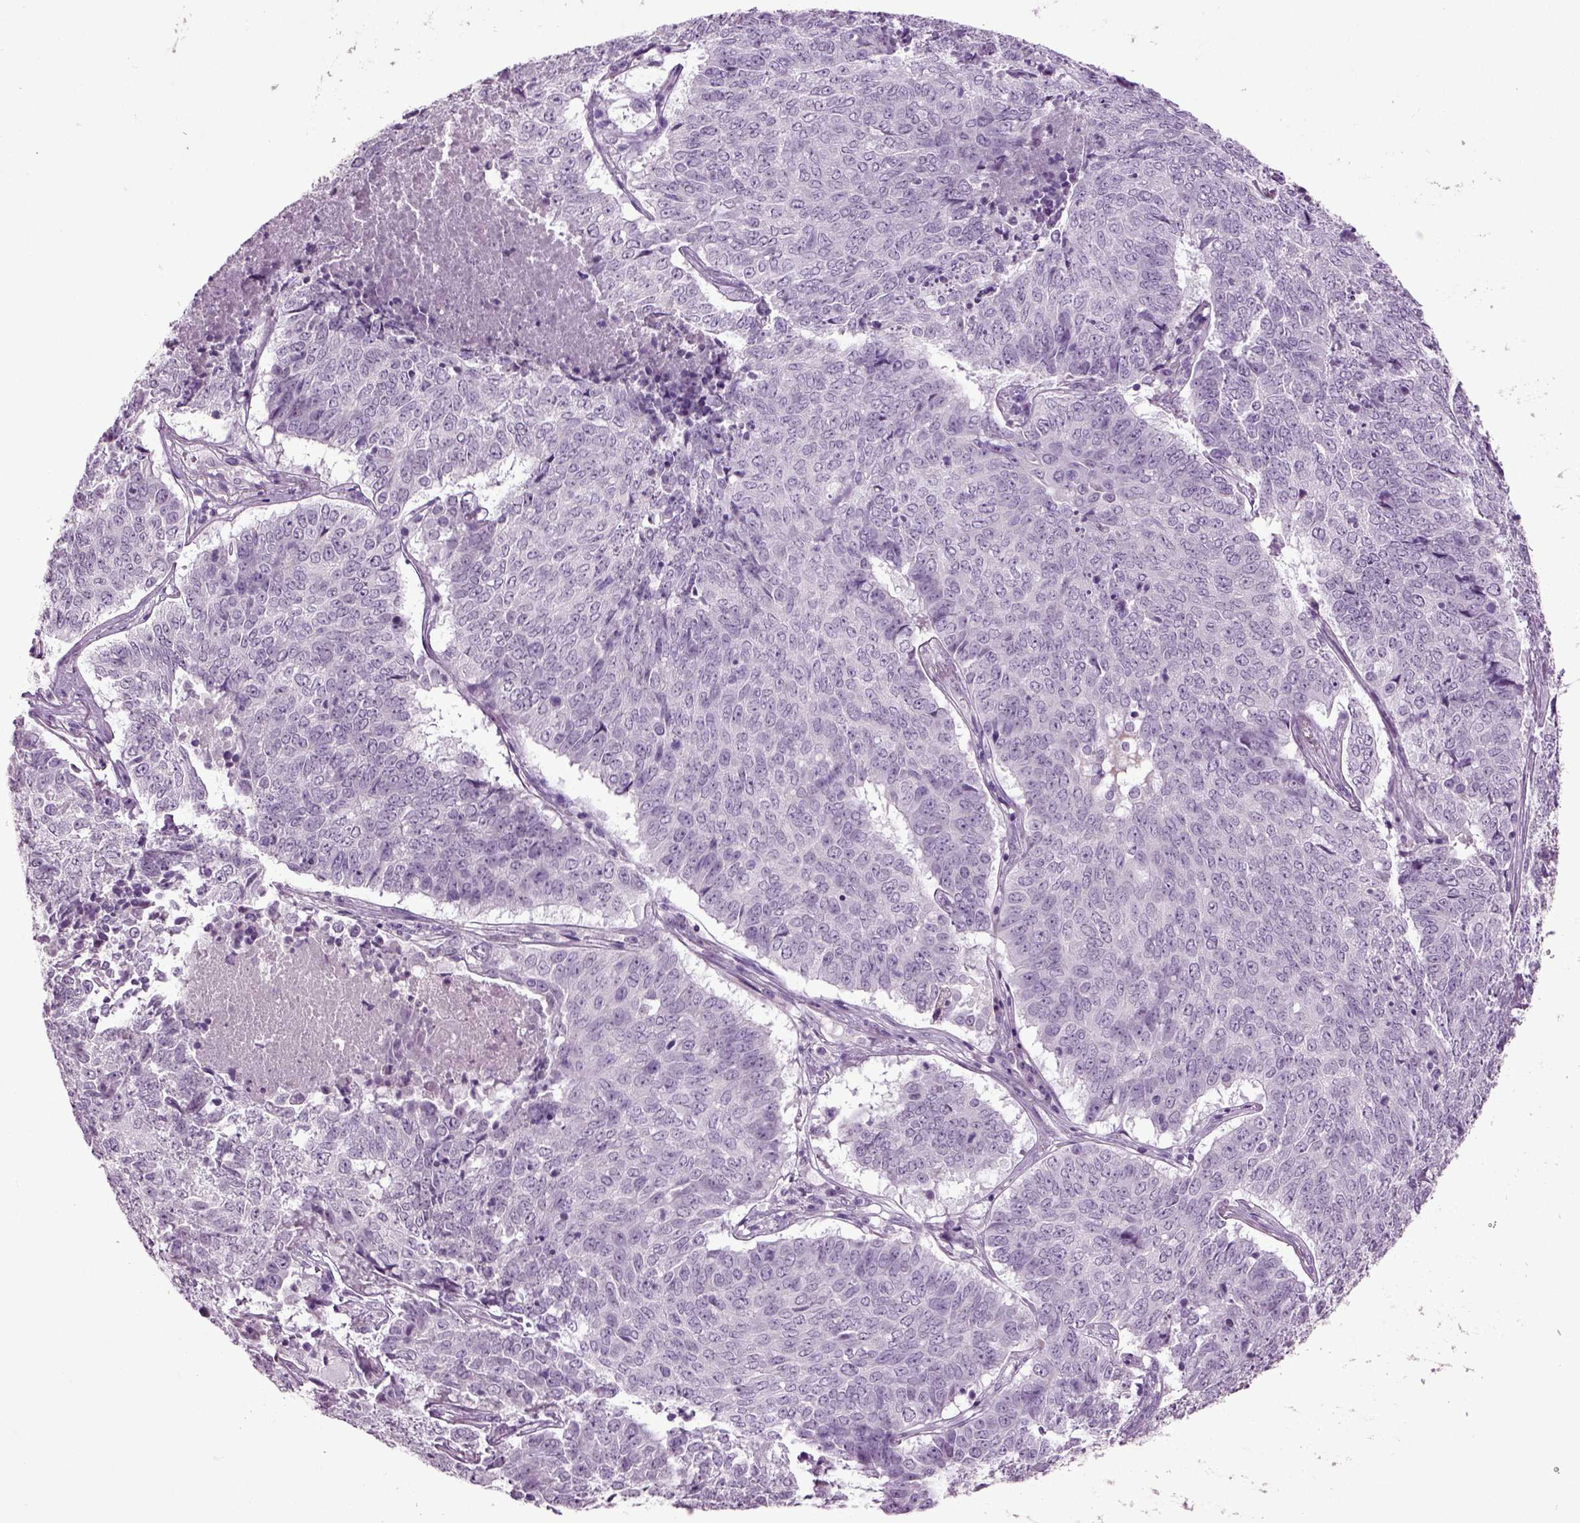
{"staining": {"intensity": "negative", "quantity": "none", "location": "none"}, "tissue": "lung cancer", "cell_type": "Tumor cells", "image_type": "cancer", "snomed": [{"axis": "morphology", "description": "Squamous cell carcinoma, NOS"}, {"axis": "topography", "description": "Lung"}], "caption": "This histopathology image is of squamous cell carcinoma (lung) stained with IHC to label a protein in brown with the nuclei are counter-stained blue. There is no positivity in tumor cells.", "gene": "SLC17A6", "patient": {"sex": "male", "age": 64}}